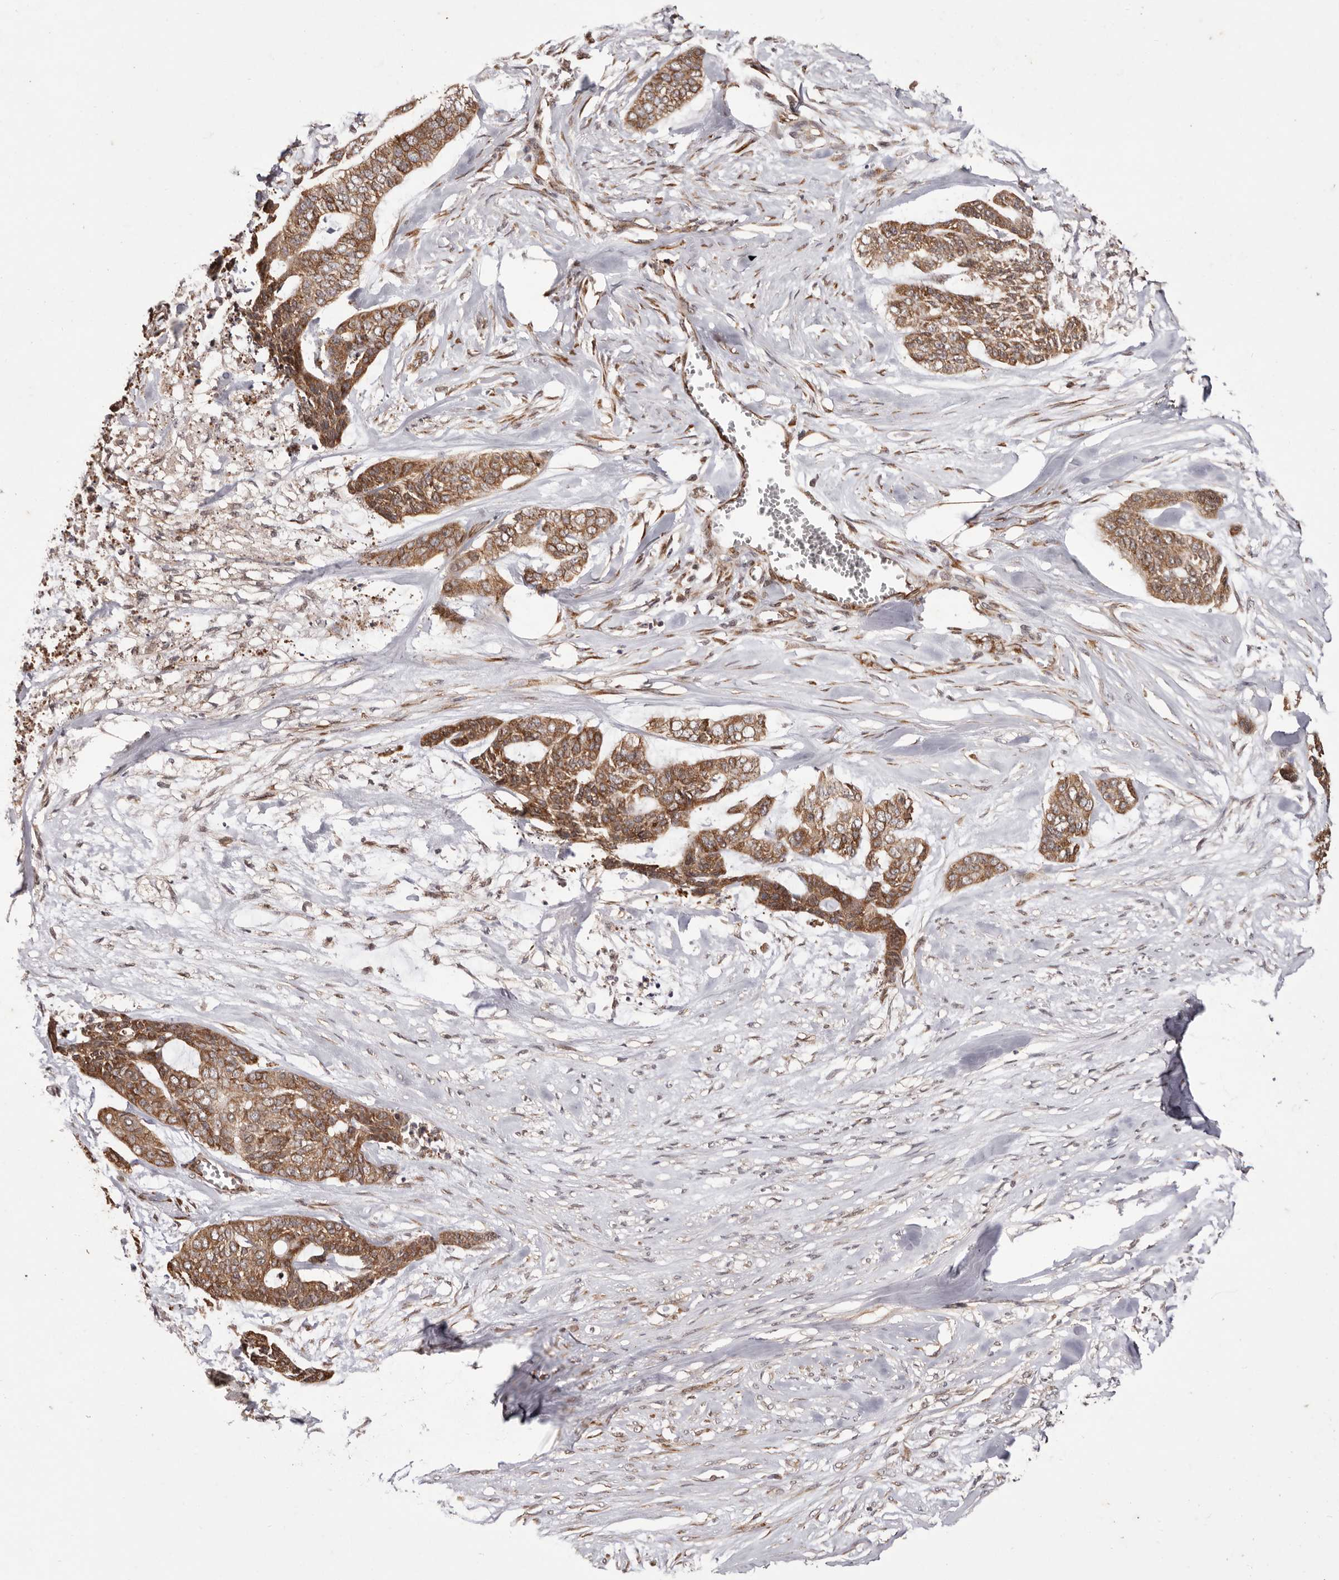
{"staining": {"intensity": "moderate", "quantity": ">75%", "location": "cytoplasmic/membranous"}, "tissue": "skin cancer", "cell_type": "Tumor cells", "image_type": "cancer", "snomed": [{"axis": "morphology", "description": "Basal cell carcinoma"}, {"axis": "topography", "description": "Skin"}], "caption": "Moderate cytoplasmic/membranous protein expression is appreciated in about >75% of tumor cells in skin cancer (basal cell carcinoma). (brown staining indicates protein expression, while blue staining denotes nuclei).", "gene": "LRGUK", "patient": {"sex": "female", "age": 64}}